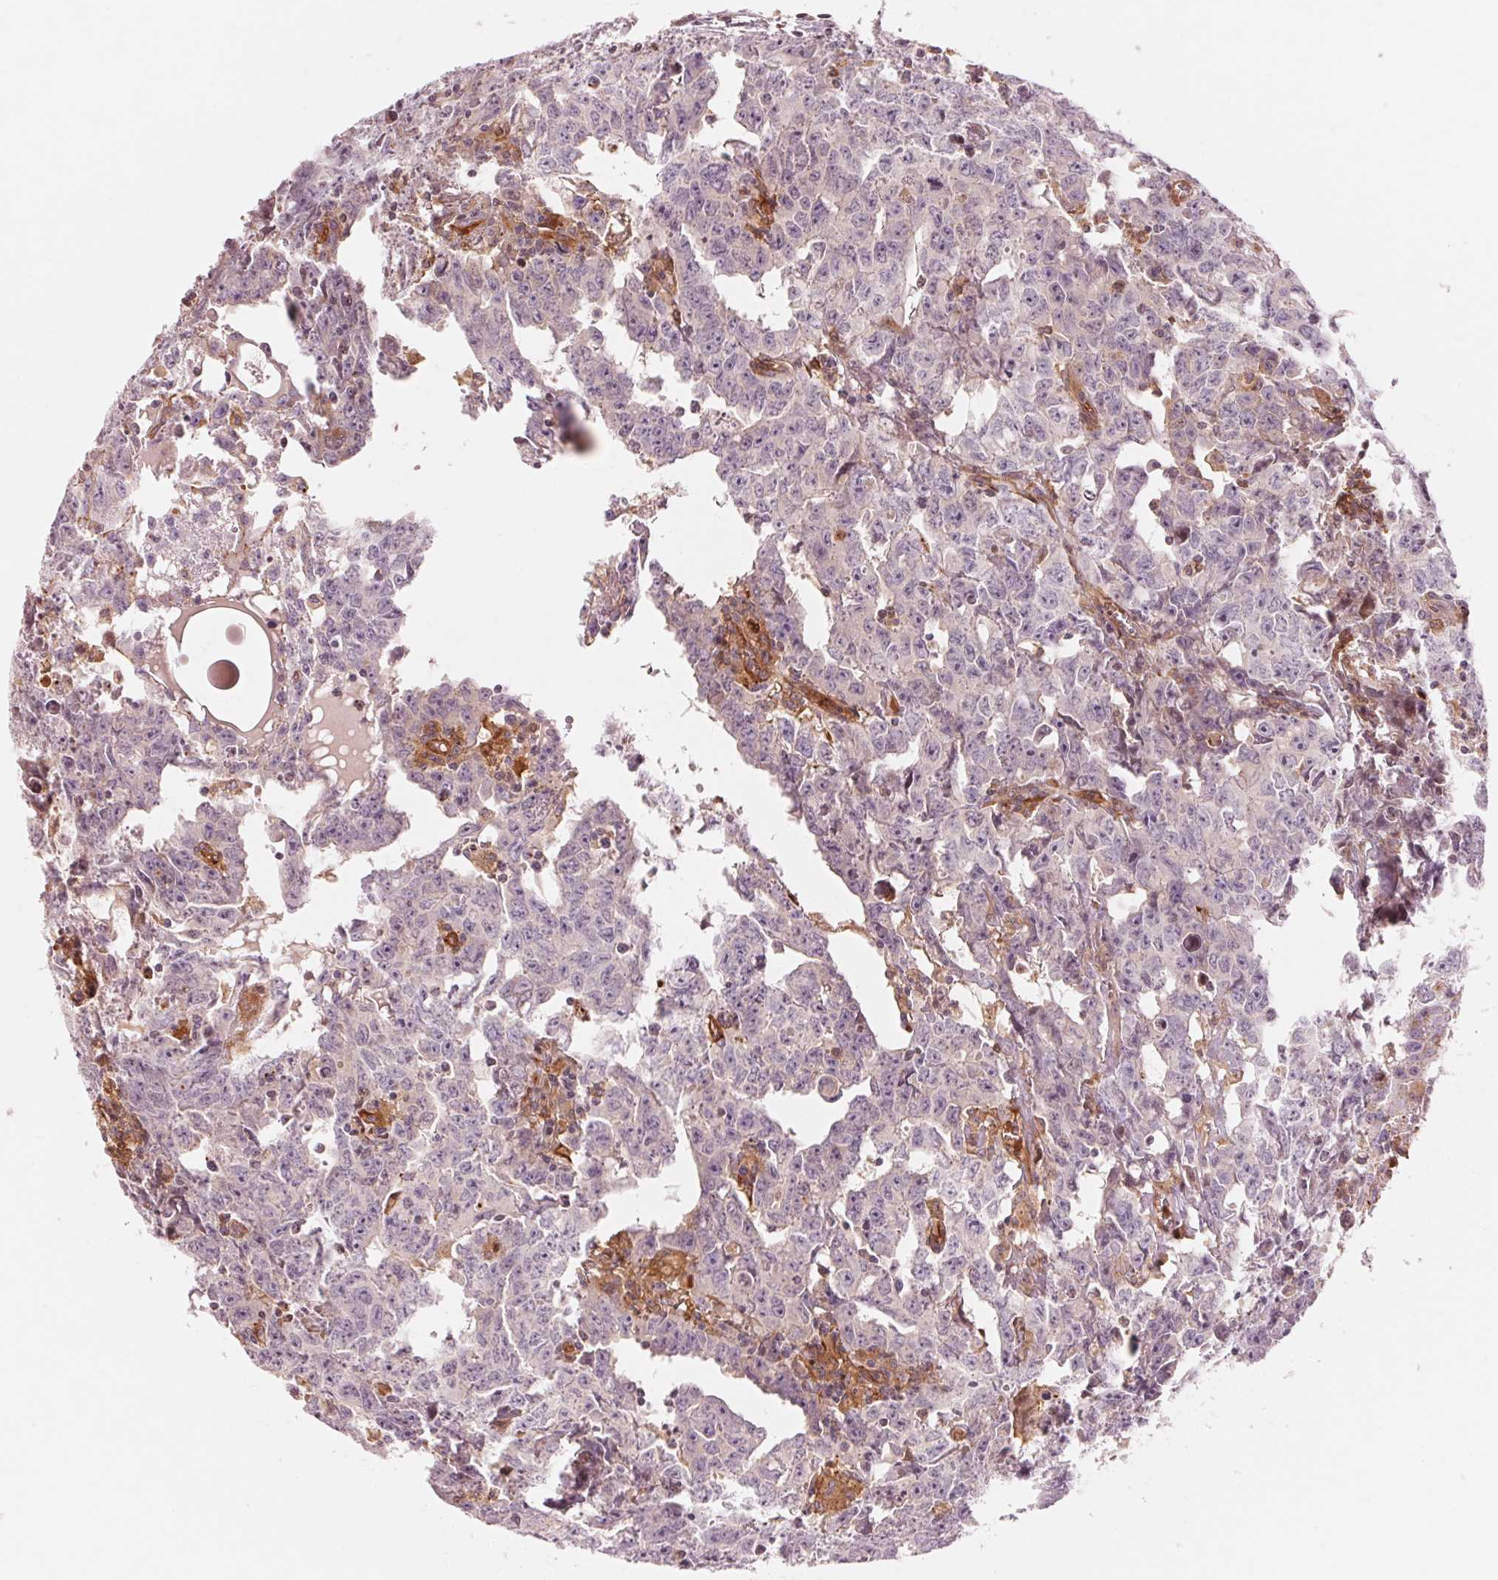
{"staining": {"intensity": "negative", "quantity": "none", "location": "none"}, "tissue": "testis cancer", "cell_type": "Tumor cells", "image_type": "cancer", "snomed": [{"axis": "morphology", "description": "Carcinoma, Embryonal, NOS"}, {"axis": "topography", "description": "Testis"}], "caption": "The IHC micrograph has no significant staining in tumor cells of testis cancer tissue.", "gene": "SLC17A4", "patient": {"sex": "male", "age": 22}}